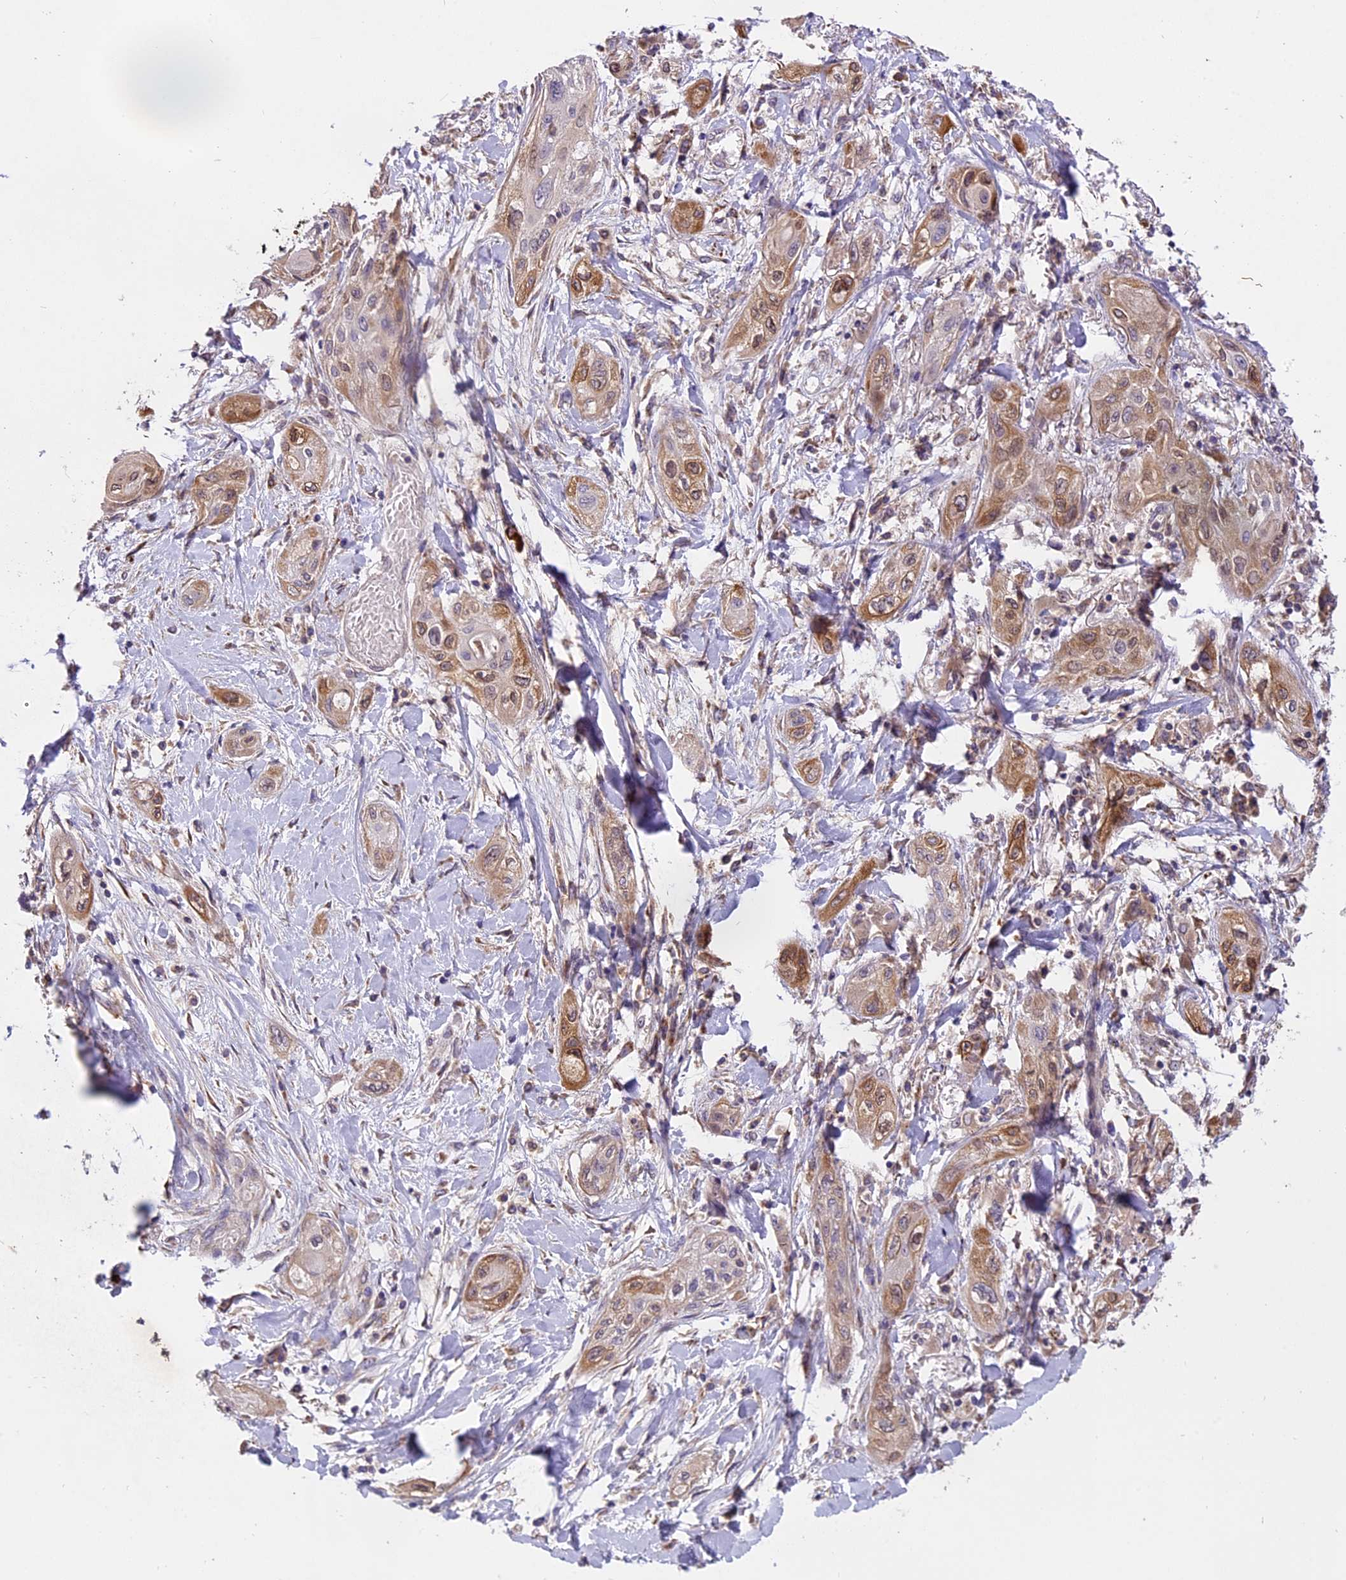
{"staining": {"intensity": "moderate", "quantity": "<25%", "location": "cytoplasmic/membranous"}, "tissue": "lung cancer", "cell_type": "Tumor cells", "image_type": "cancer", "snomed": [{"axis": "morphology", "description": "Squamous cell carcinoma, NOS"}, {"axis": "topography", "description": "Lung"}], "caption": "Immunohistochemical staining of lung cancer (squamous cell carcinoma) demonstrates moderate cytoplasmic/membranous protein positivity in about <25% of tumor cells. The staining was performed using DAB, with brown indicating positive protein expression. Nuclei are stained blue with hematoxylin.", "gene": "MEMO1", "patient": {"sex": "female", "age": 47}}